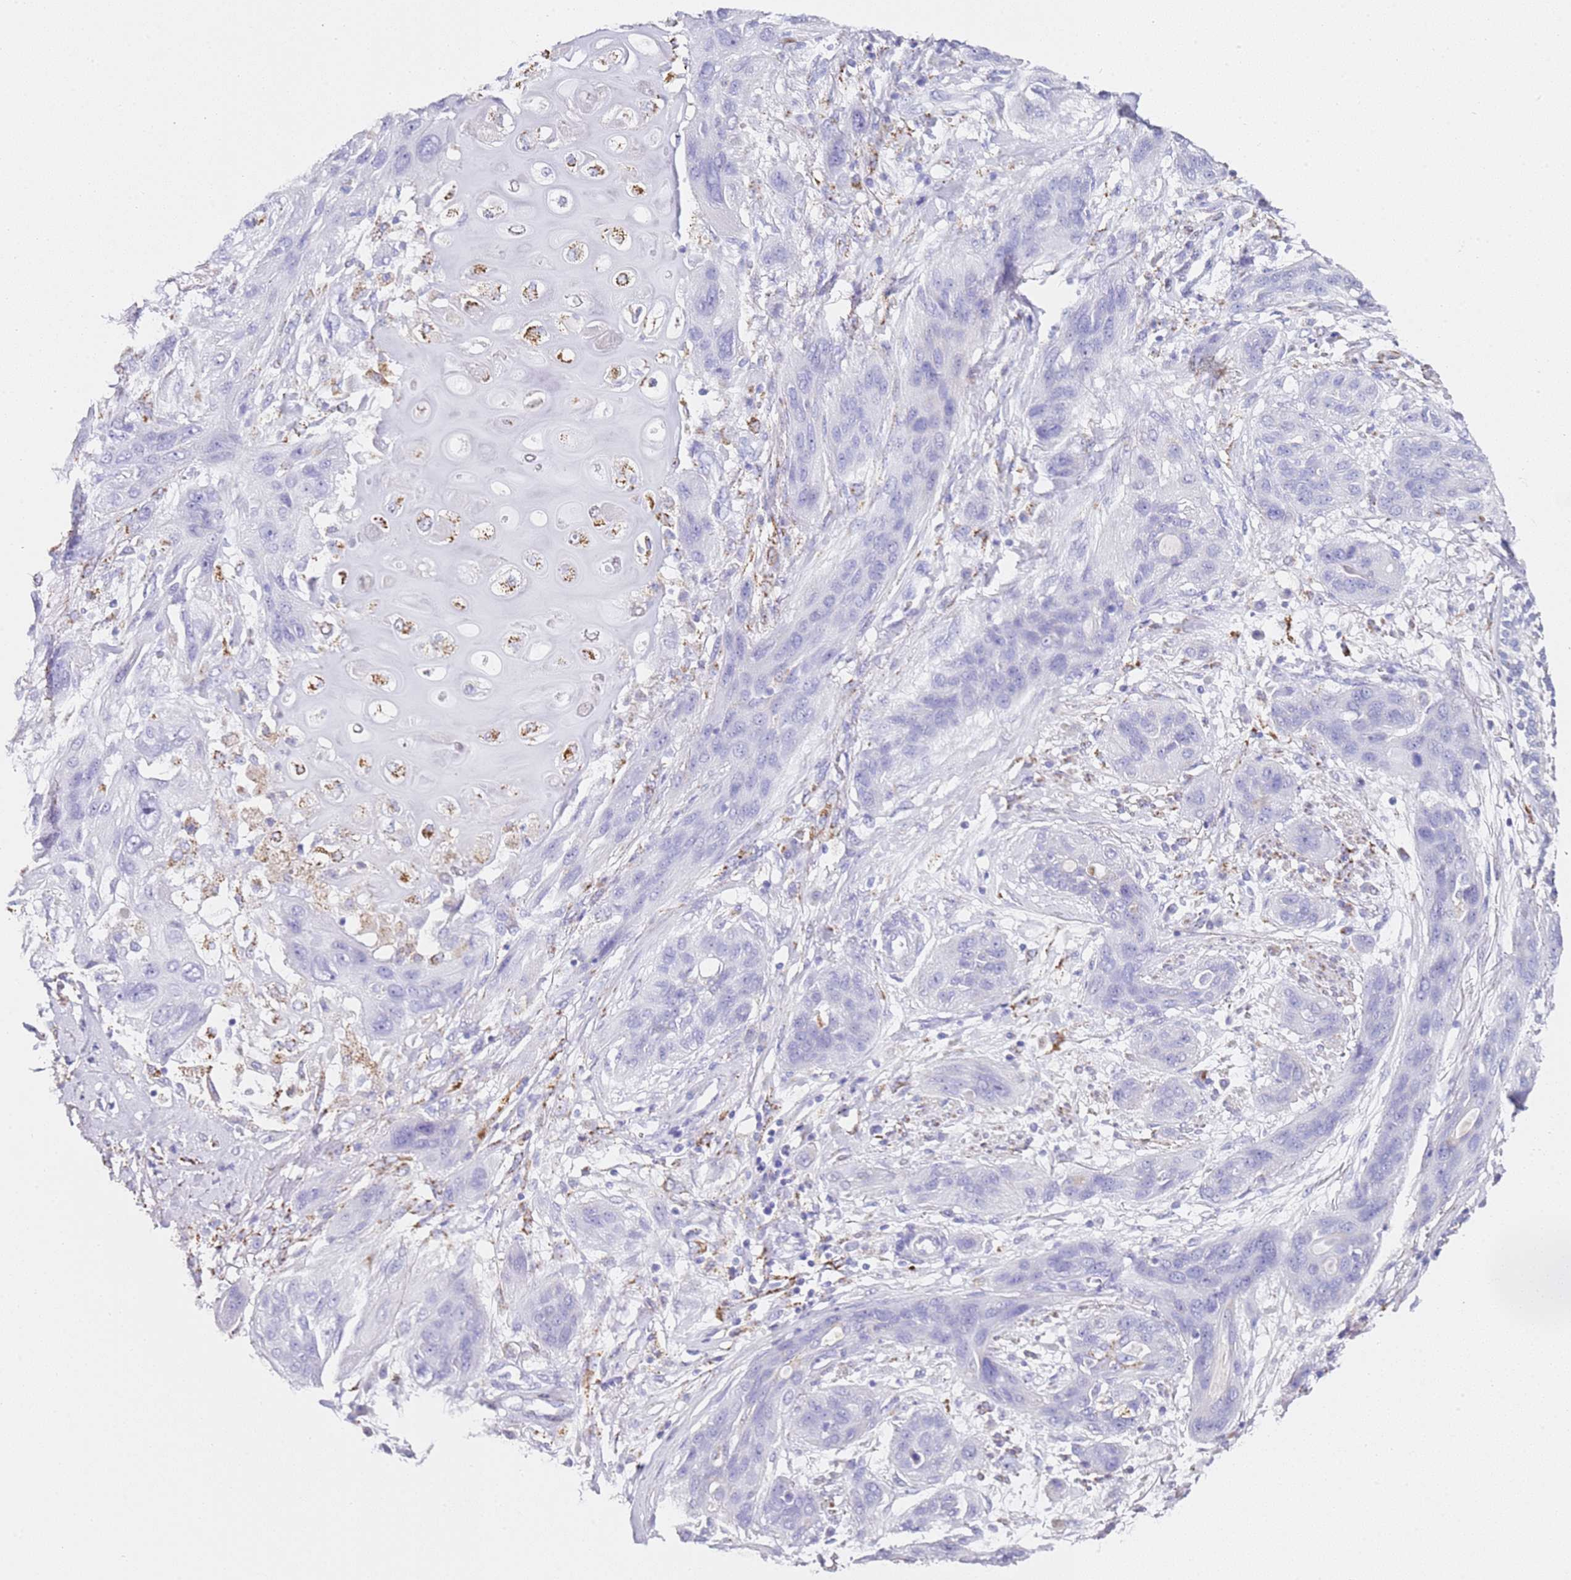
{"staining": {"intensity": "negative", "quantity": "none", "location": "none"}, "tissue": "lung cancer", "cell_type": "Tumor cells", "image_type": "cancer", "snomed": [{"axis": "morphology", "description": "Squamous cell carcinoma, NOS"}, {"axis": "topography", "description": "Lung"}], "caption": "High magnification brightfield microscopy of lung cancer (squamous cell carcinoma) stained with DAB (brown) and counterstained with hematoxylin (blue): tumor cells show no significant expression.", "gene": "PTBP2", "patient": {"sex": "female", "age": 70}}